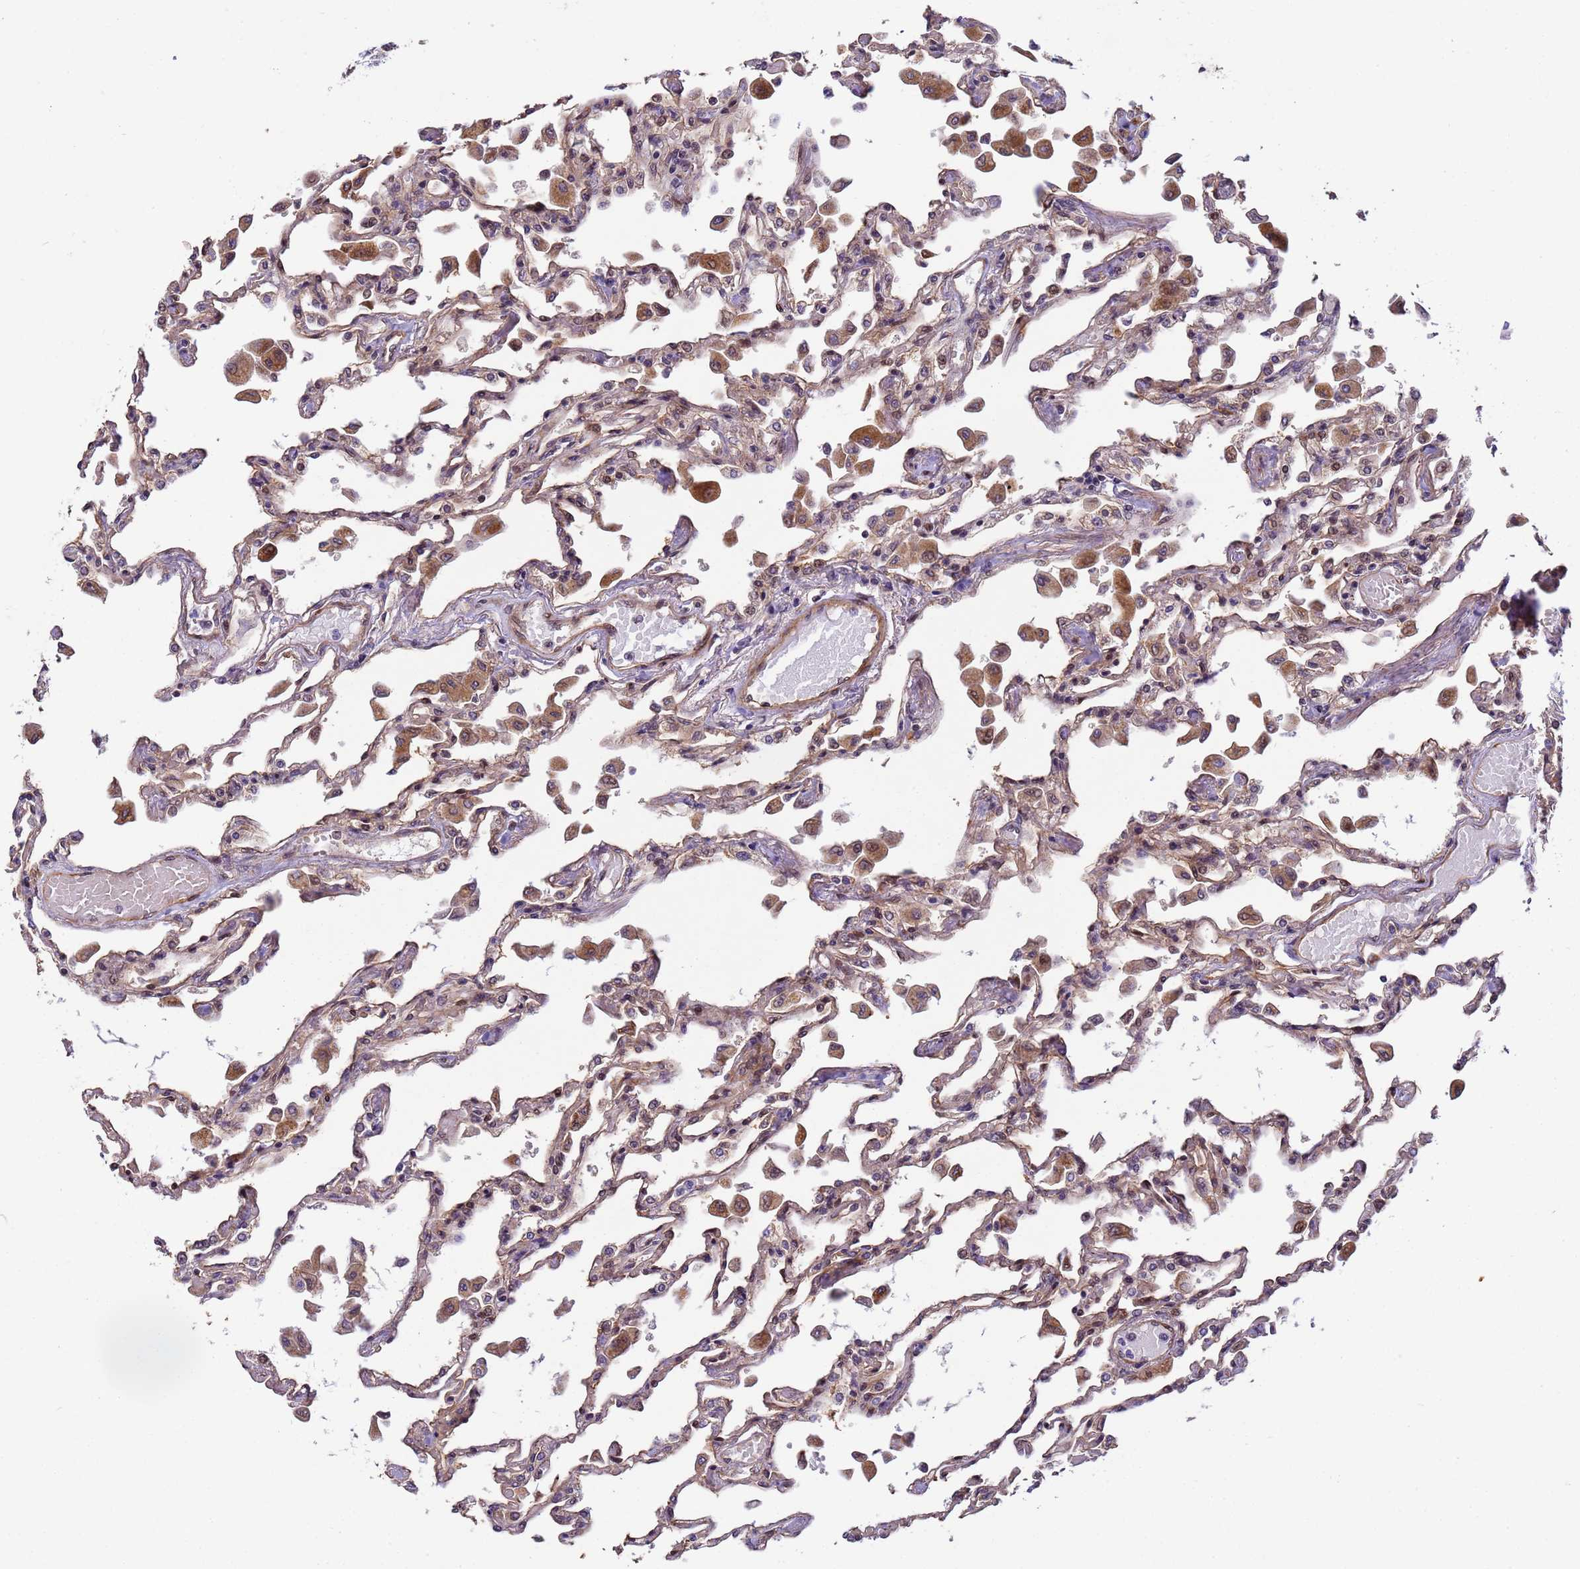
{"staining": {"intensity": "moderate", "quantity": "25%-75%", "location": "cytoplasmic/membranous,nuclear"}, "tissue": "lung", "cell_type": "Alveolar cells", "image_type": "normal", "snomed": [{"axis": "morphology", "description": "Normal tissue, NOS"}, {"axis": "topography", "description": "Bronchus"}, {"axis": "topography", "description": "Lung"}], "caption": "The histopathology image demonstrates staining of benign lung, revealing moderate cytoplasmic/membranous,nuclear protein positivity (brown color) within alveolar cells.", "gene": "RAPGEF3", "patient": {"sex": "female", "age": 49}}